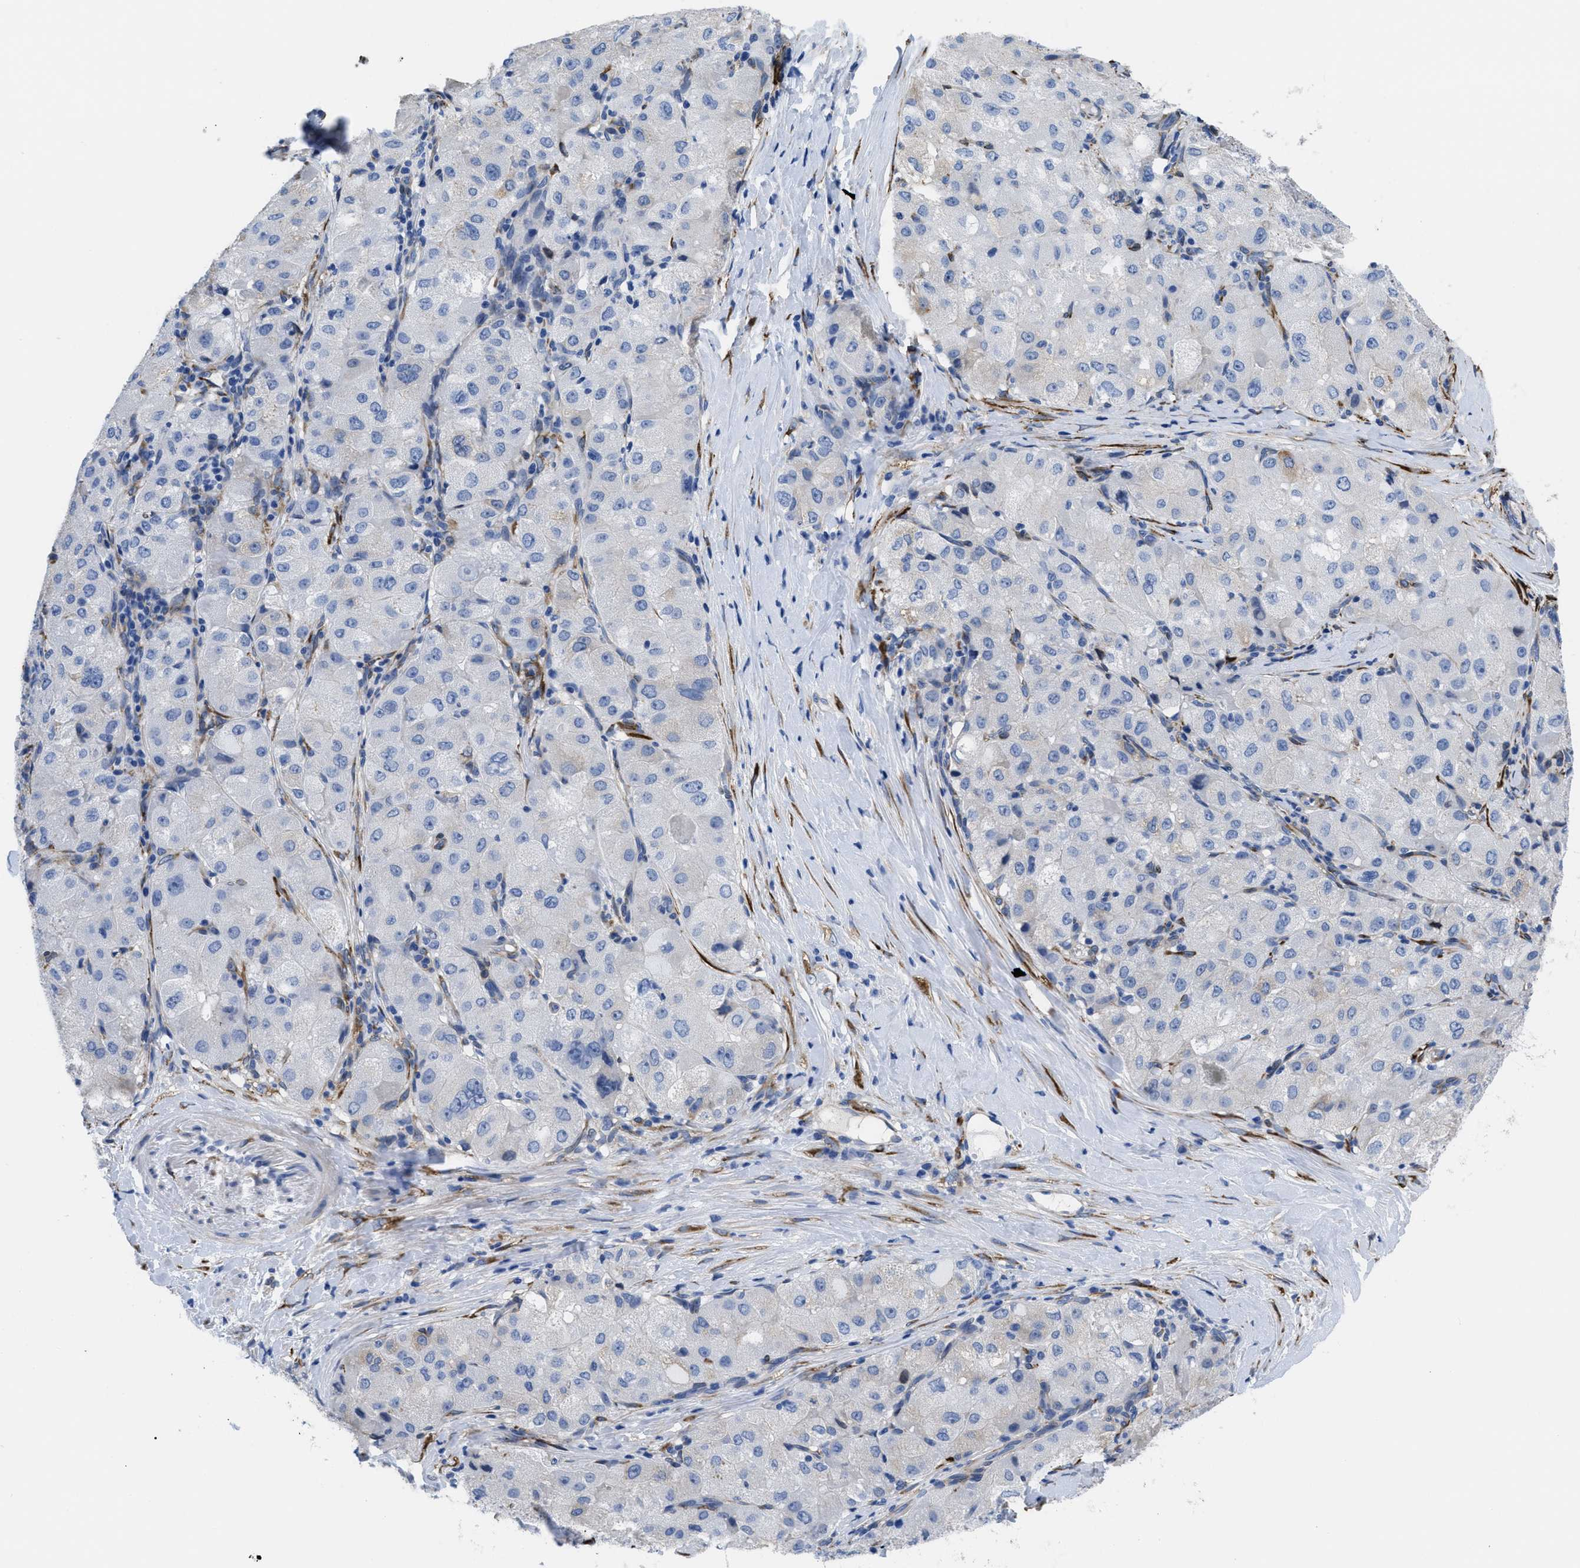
{"staining": {"intensity": "negative", "quantity": "none", "location": "none"}, "tissue": "liver cancer", "cell_type": "Tumor cells", "image_type": "cancer", "snomed": [{"axis": "morphology", "description": "Carcinoma, Hepatocellular, NOS"}, {"axis": "topography", "description": "Liver"}], "caption": "IHC photomicrograph of liver cancer stained for a protein (brown), which demonstrates no positivity in tumor cells. (DAB (3,3'-diaminobenzidine) immunohistochemistry (IHC), high magnification).", "gene": "SQLE", "patient": {"sex": "male", "age": 80}}